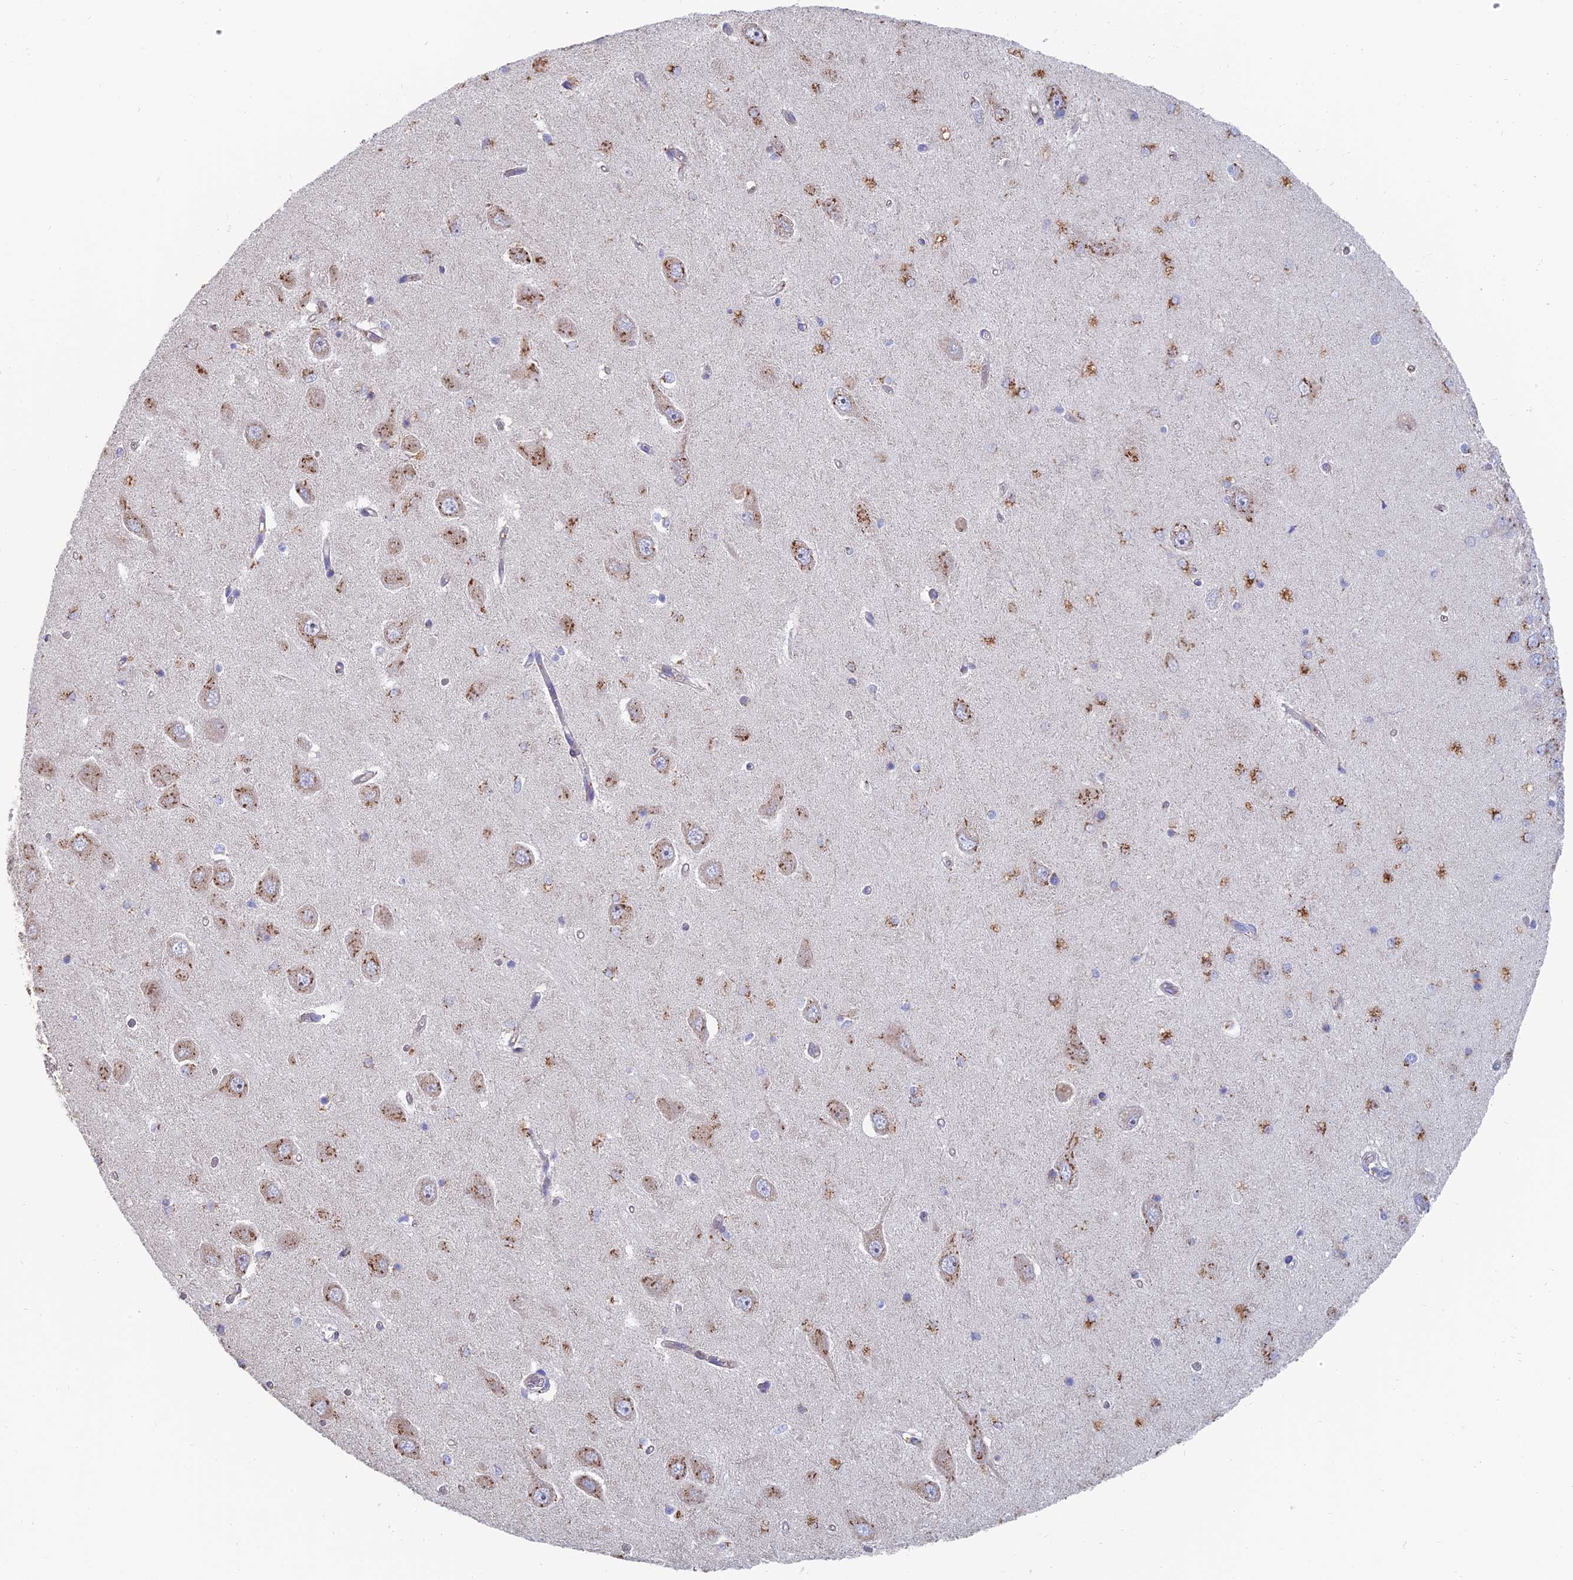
{"staining": {"intensity": "moderate", "quantity": "<25%", "location": "cytoplasmic/membranous"}, "tissue": "hippocampus", "cell_type": "Glial cells", "image_type": "normal", "snomed": [{"axis": "morphology", "description": "Normal tissue, NOS"}, {"axis": "topography", "description": "Hippocampus"}], "caption": "Protein expression analysis of normal human hippocampus reveals moderate cytoplasmic/membranous staining in approximately <25% of glial cells. The protein of interest is stained brown, and the nuclei are stained in blue (DAB IHC with brightfield microscopy, high magnification).", "gene": "ENSG00000267561", "patient": {"sex": "male", "age": 45}}